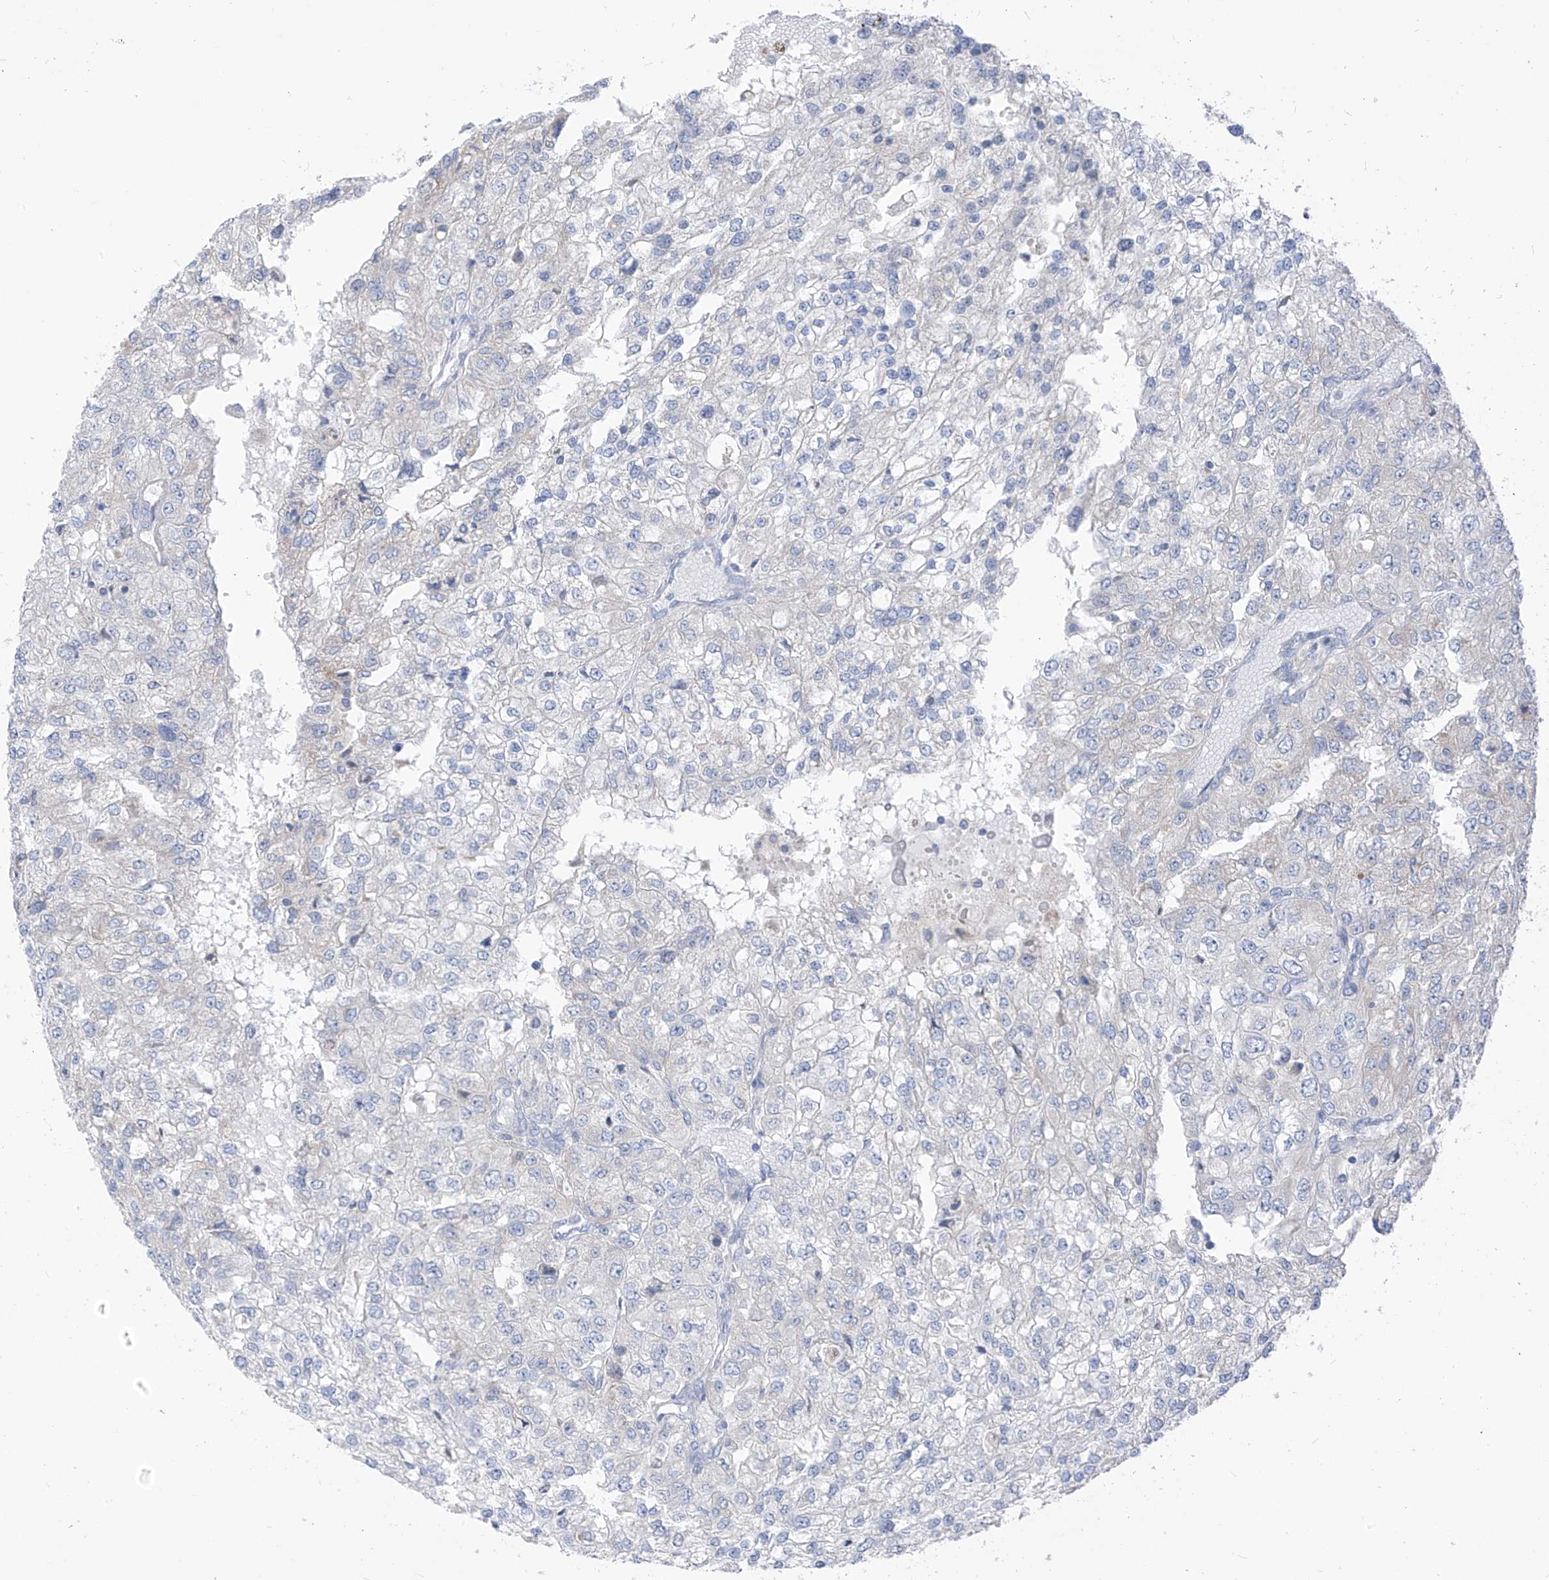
{"staining": {"intensity": "negative", "quantity": "none", "location": "none"}, "tissue": "renal cancer", "cell_type": "Tumor cells", "image_type": "cancer", "snomed": [{"axis": "morphology", "description": "Adenocarcinoma, NOS"}, {"axis": "topography", "description": "Kidney"}], "caption": "This is an immunohistochemistry micrograph of adenocarcinoma (renal). There is no expression in tumor cells.", "gene": "LDAH", "patient": {"sex": "female", "age": 54}}